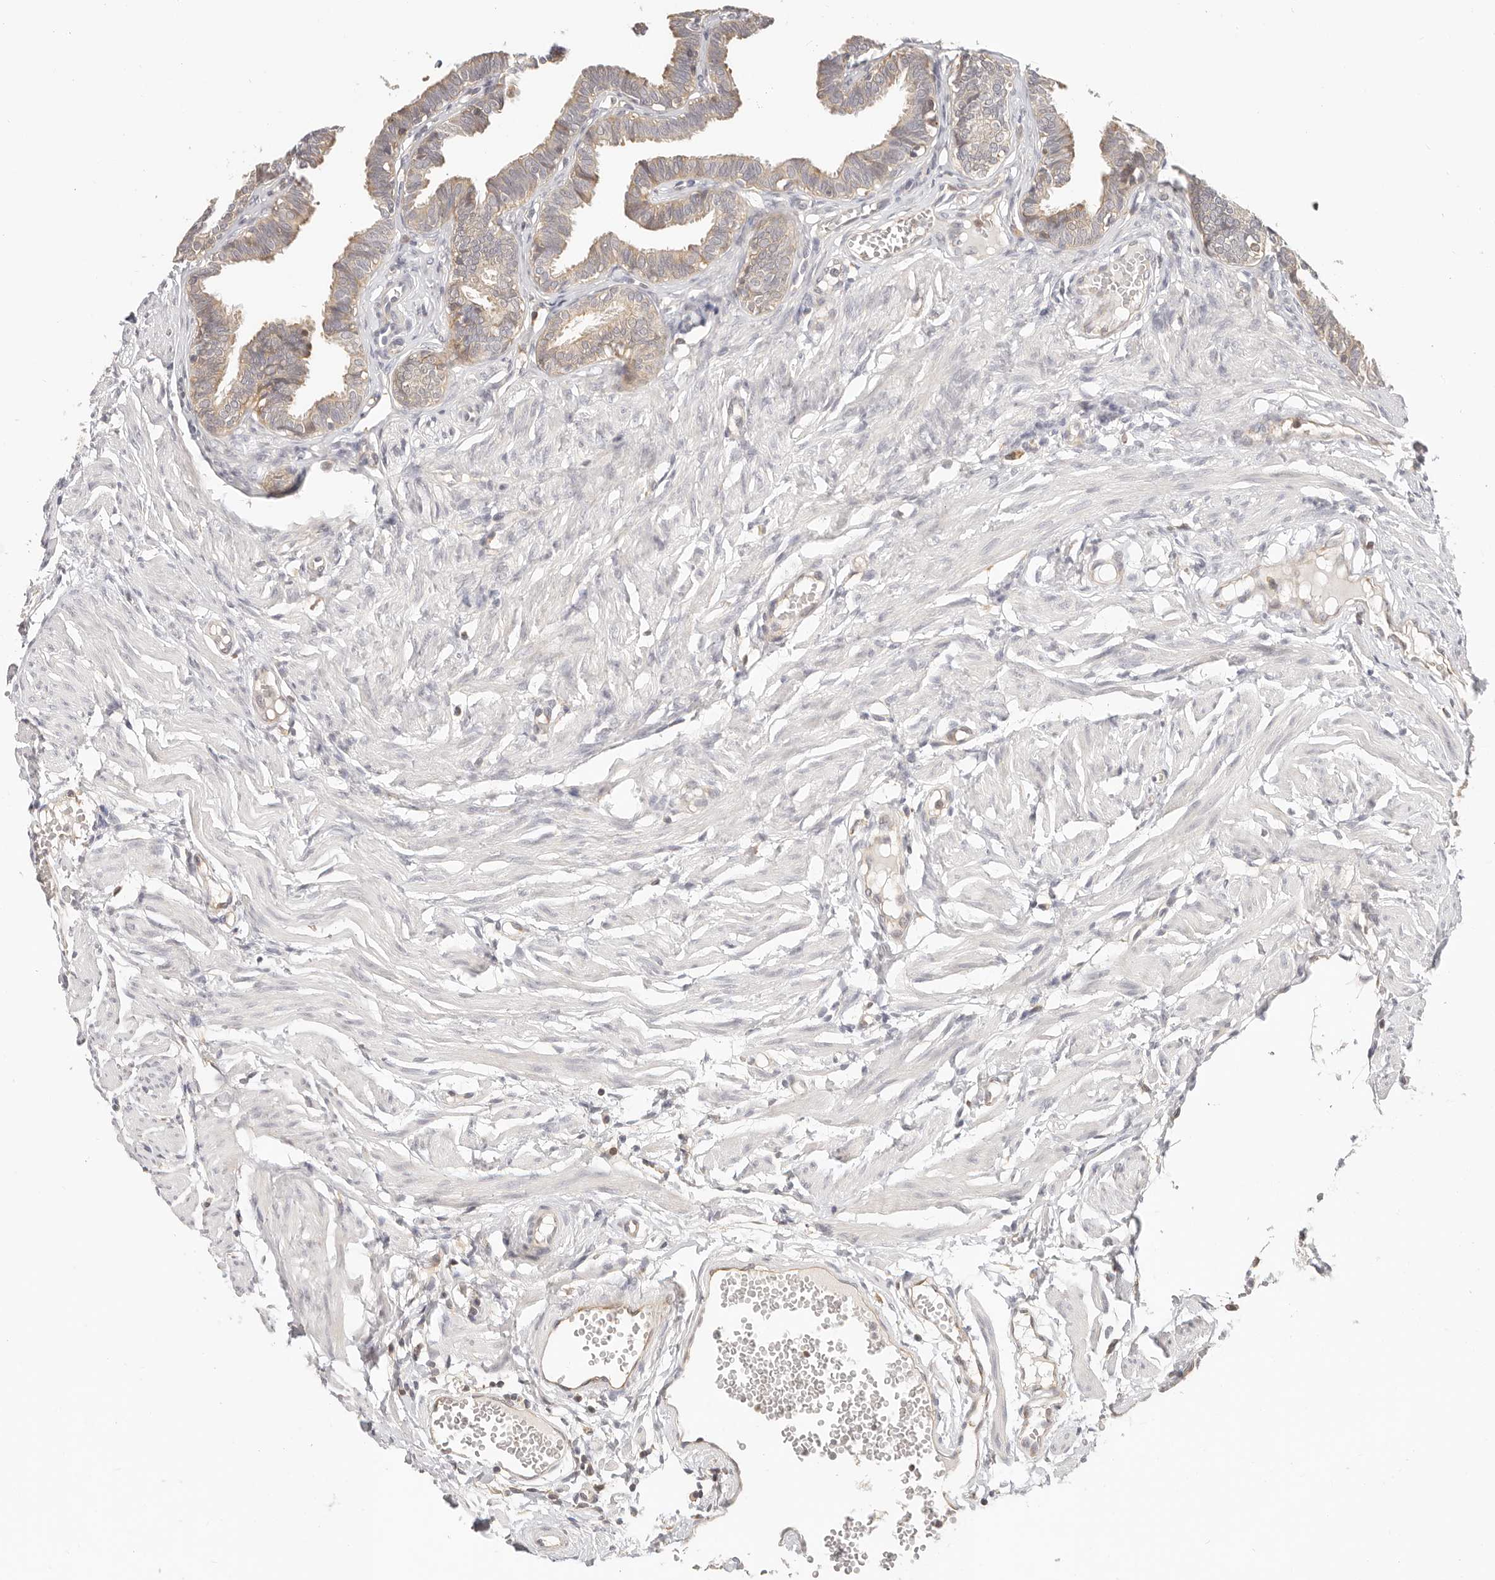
{"staining": {"intensity": "weak", "quantity": ">75%", "location": "cytoplasmic/membranous"}, "tissue": "fallopian tube", "cell_type": "Glandular cells", "image_type": "normal", "snomed": [{"axis": "morphology", "description": "Normal tissue, NOS"}, {"axis": "topography", "description": "Fallopian tube"}, {"axis": "topography", "description": "Ovary"}], "caption": "This image demonstrates benign fallopian tube stained with IHC to label a protein in brown. The cytoplasmic/membranous of glandular cells show weak positivity for the protein. Nuclei are counter-stained blue.", "gene": "DTNBP1", "patient": {"sex": "female", "age": 23}}